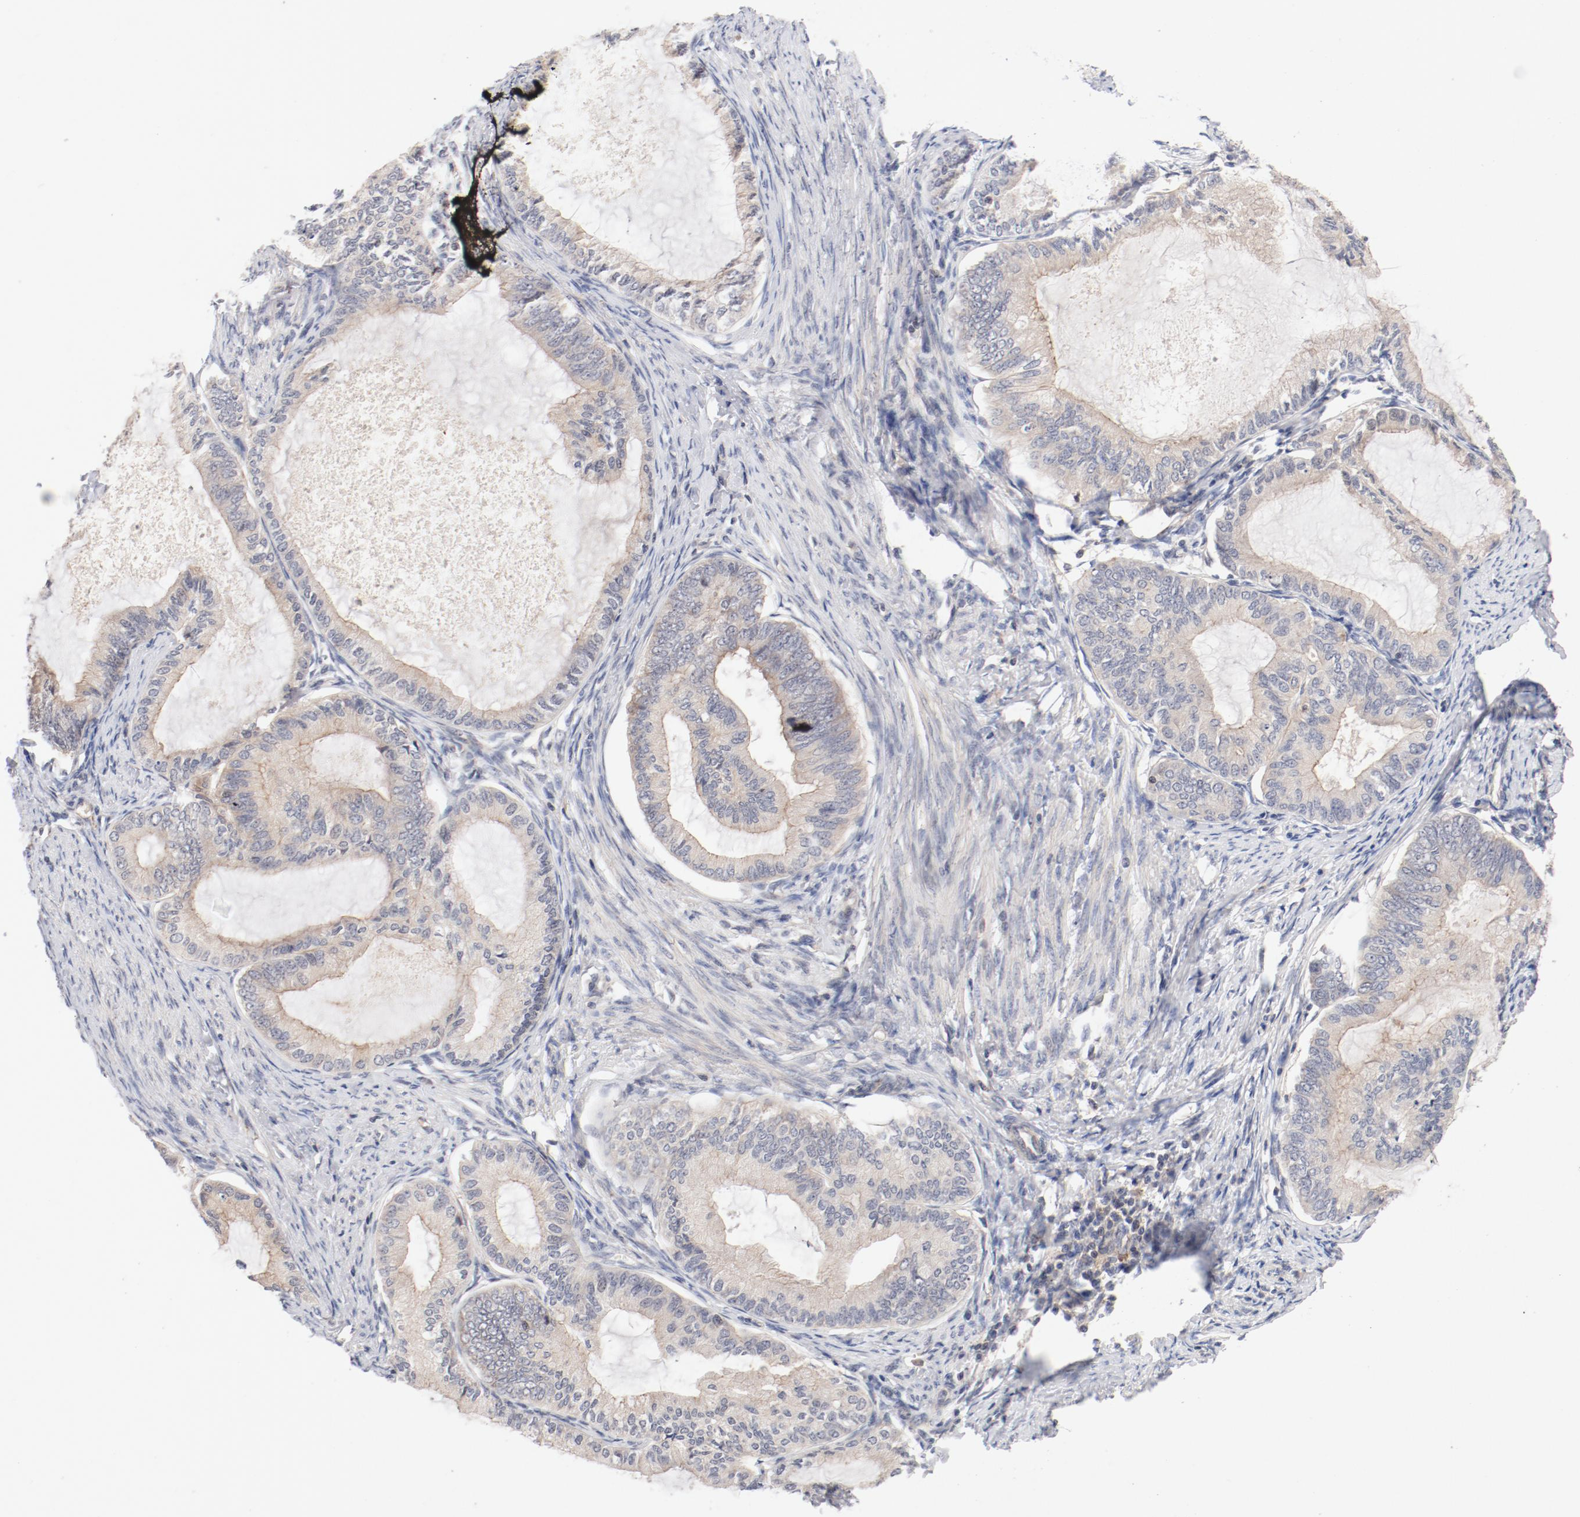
{"staining": {"intensity": "weak", "quantity": "25%-75%", "location": "cytoplasmic/membranous"}, "tissue": "endometrial cancer", "cell_type": "Tumor cells", "image_type": "cancer", "snomed": [{"axis": "morphology", "description": "Adenocarcinoma, NOS"}, {"axis": "topography", "description": "Endometrium"}], "caption": "High-power microscopy captured an immunohistochemistry (IHC) micrograph of adenocarcinoma (endometrial), revealing weak cytoplasmic/membranous positivity in about 25%-75% of tumor cells.", "gene": "ZNF267", "patient": {"sex": "female", "age": 86}}